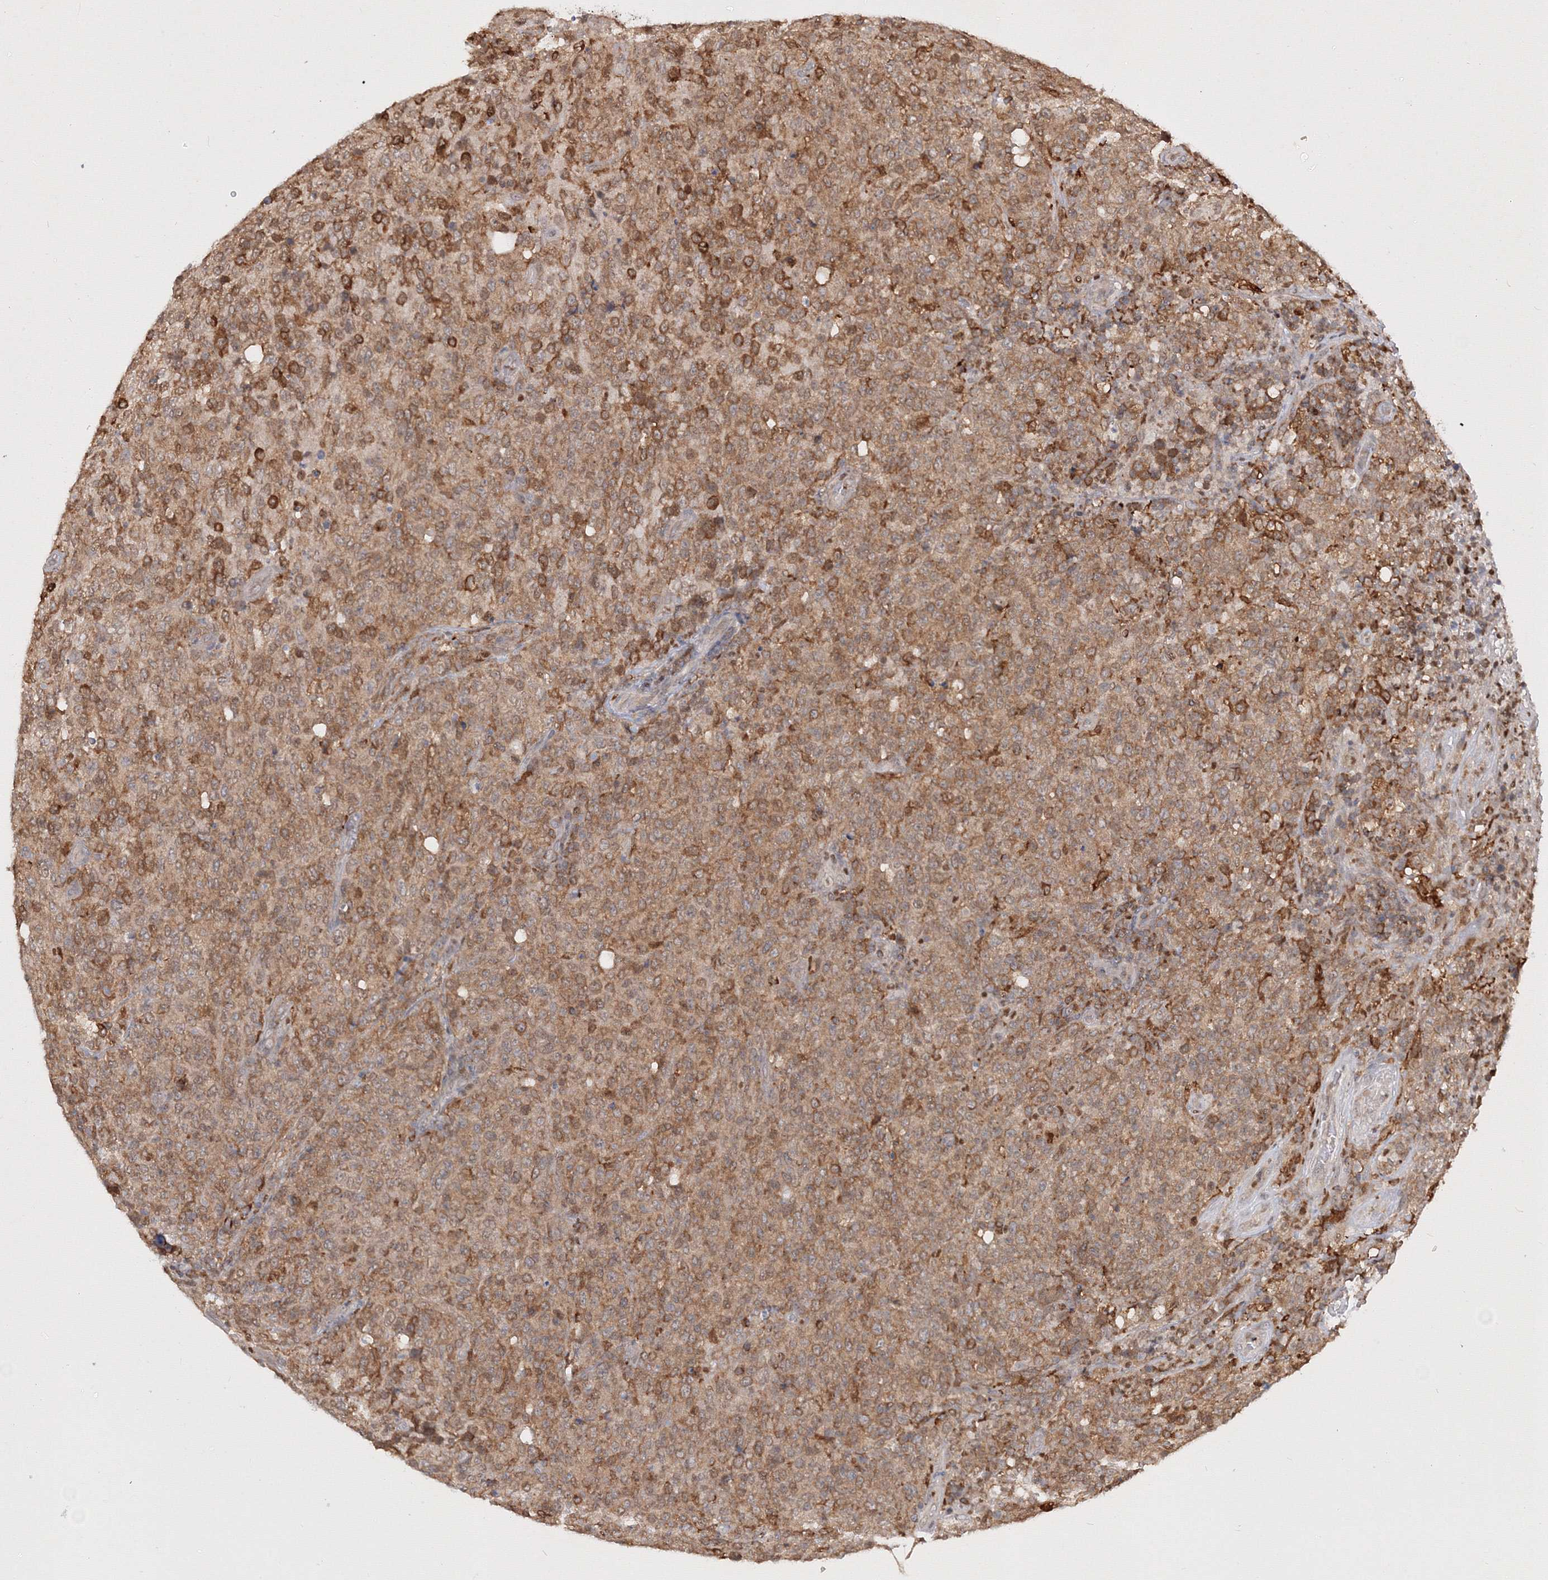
{"staining": {"intensity": "moderate", "quantity": ">75%", "location": "cytoplasmic/membranous"}, "tissue": "lymphoma", "cell_type": "Tumor cells", "image_type": "cancer", "snomed": [{"axis": "morphology", "description": "Malignant lymphoma, non-Hodgkin's type, High grade"}, {"axis": "topography", "description": "Tonsil"}], "caption": "Immunohistochemistry photomicrograph of lymphoma stained for a protein (brown), which displays medium levels of moderate cytoplasmic/membranous expression in approximately >75% of tumor cells.", "gene": "TMEM50B", "patient": {"sex": "female", "age": 36}}